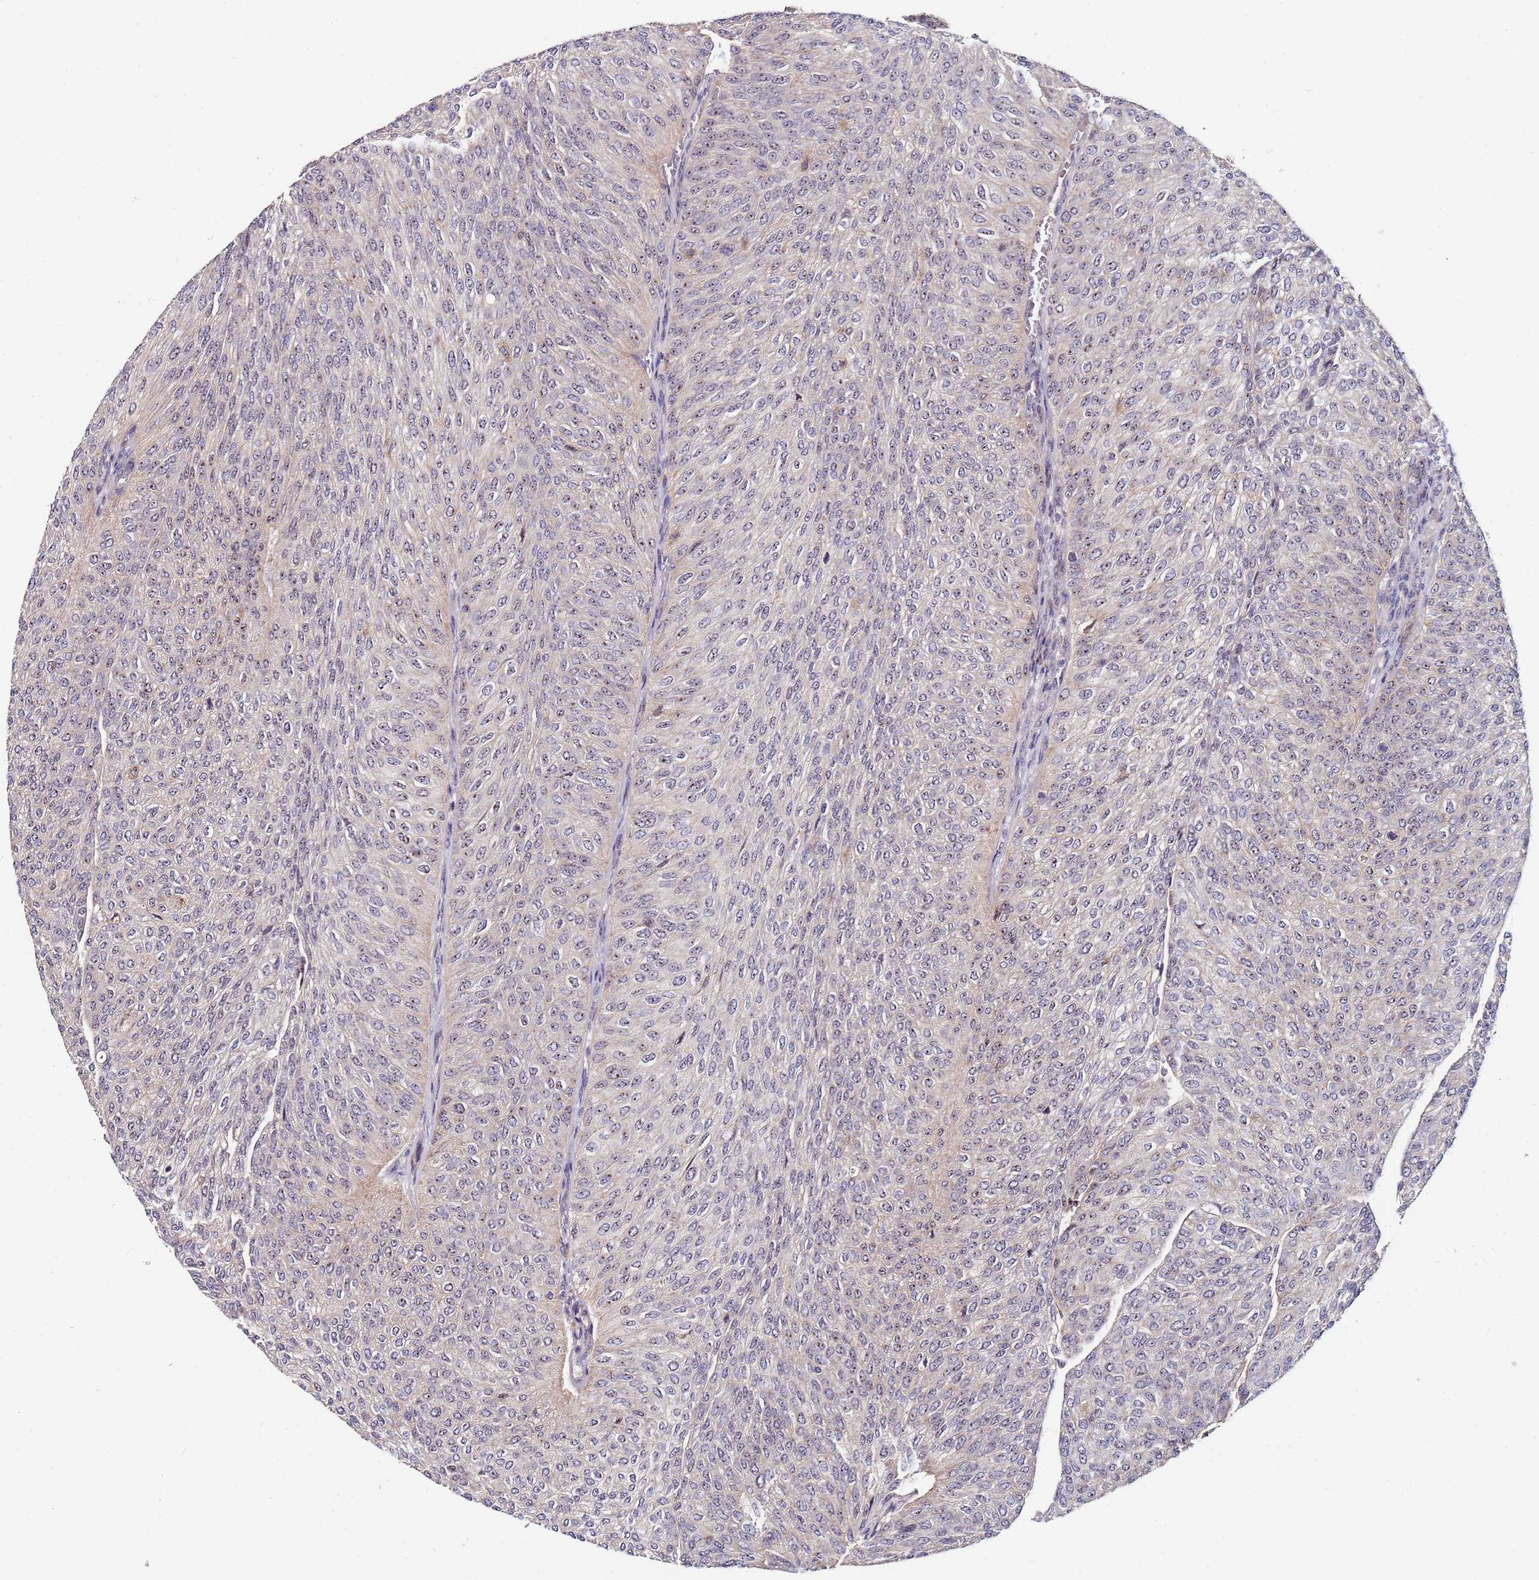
{"staining": {"intensity": "weak", "quantity": "25%-75%", "location": "nuclear"}, "tissue": "urothelial cancer", "cell_type": "Tumor cells", "image_type": "cancer", "snomed": [{"axis": "morphology", "description": "Urothelial carcinoma, High grade"}, {"axis": "topography", "description": "Urinary bladder"}], "caption": "Weak nuclear expression for a protein is seen in about 25%-75% of tumor cells of urothelial carcinoma (high-grade) using immunohistochemistry (IHC).", "gene": "KRI1", "patient": {"sex": "female", "age": 79}}